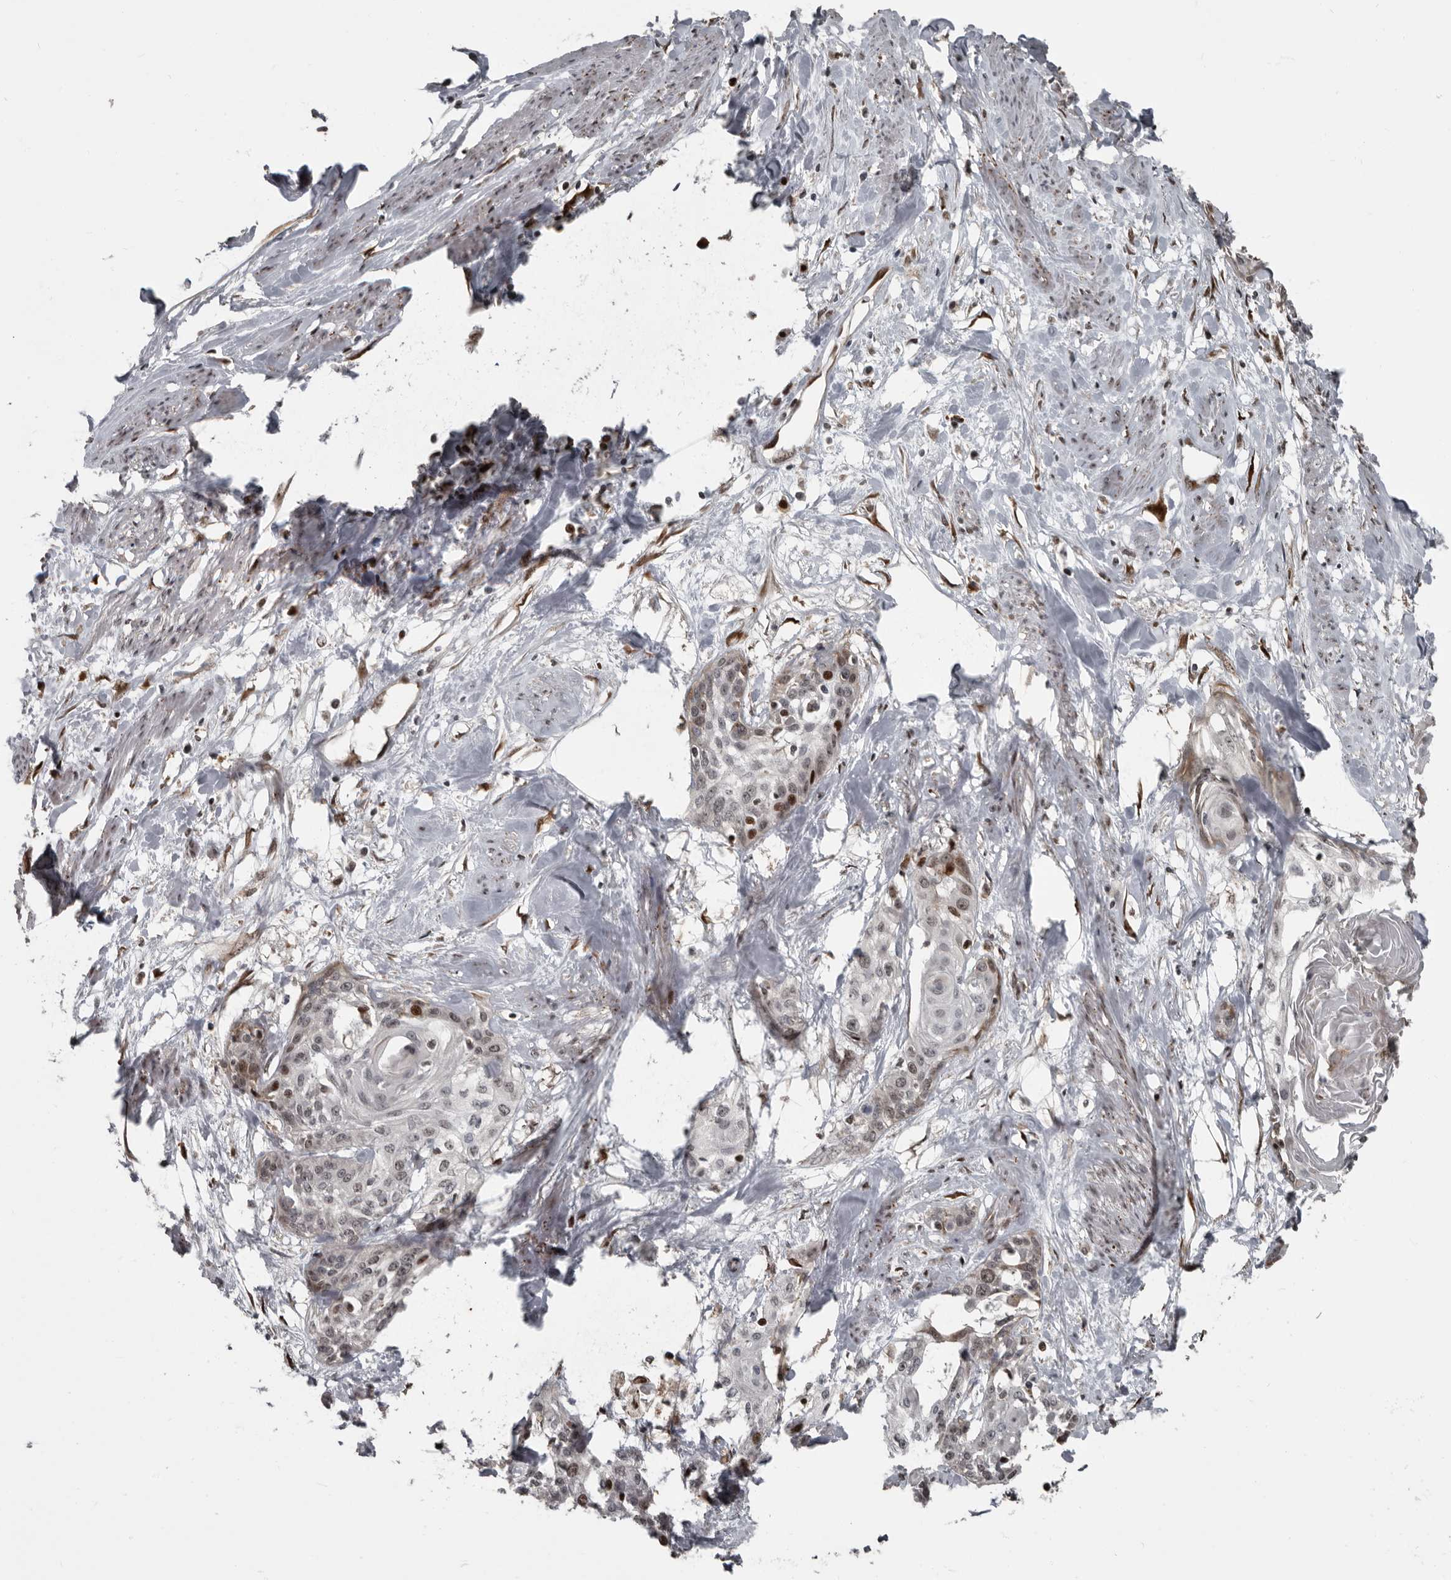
{"staining": {"intensity": "moderate", "quantity": "<25%", "location": "nuclear"}, "tissue": "cervical cancer", "cell_type": "Tumor cells", "image_type": "cancer", "snomed": [{"axis": "morphology", "description": "Squamous cell carcinoma, NOS"}, {"axis": "topography", "description": "Cervix"}], "caption": "Protein expression analysis of human cervical squamous cell carcinoma reveals moderate nuclear staining in approximately <25% of tumor cells. The protein is stained brown, and the nuclei are stained in blue (DAB (3,3'-diaminobenzidine) IHC with brightfield microscopy, high magnification).", "gene": "CHD1L", "patient": {"sex": "female", "age": 57}}